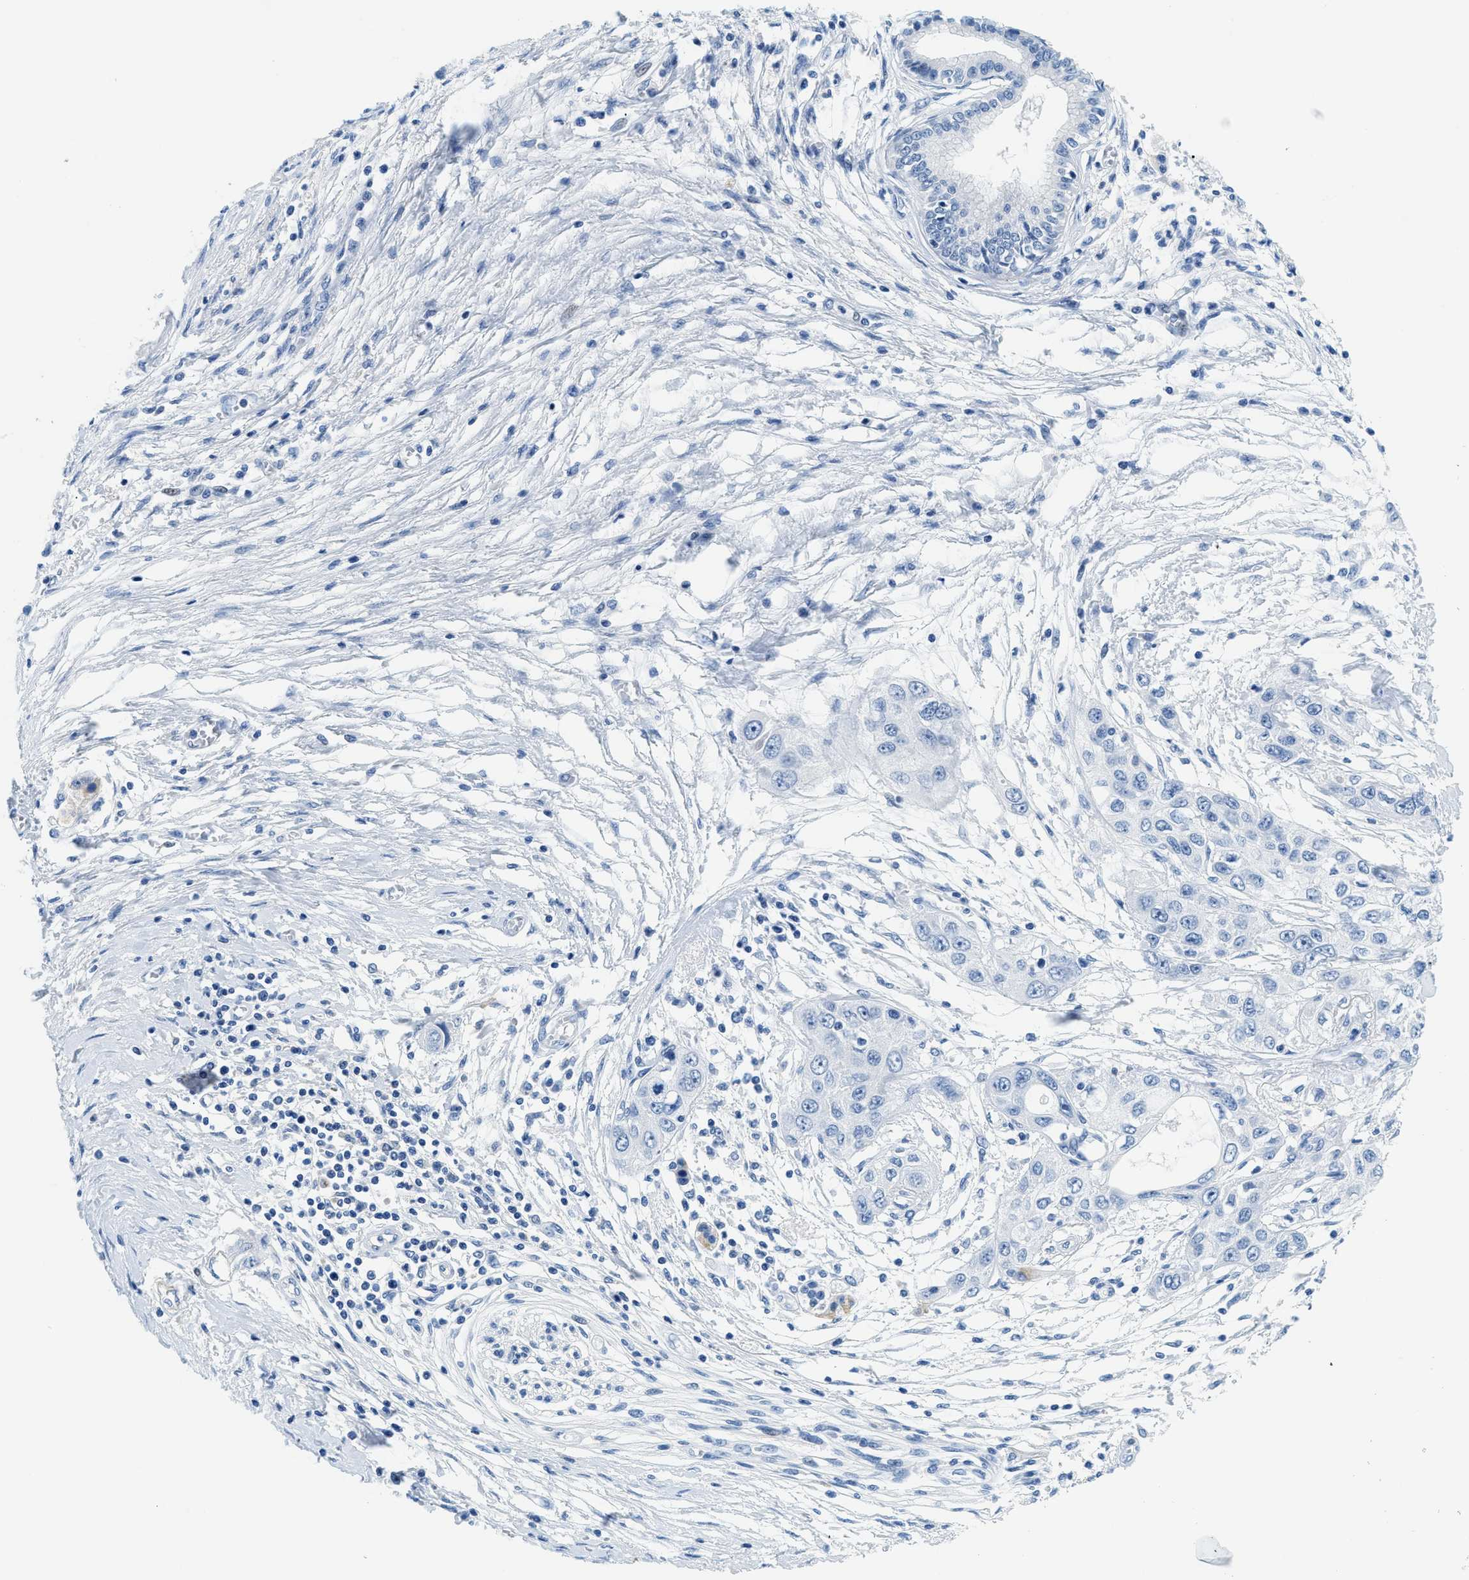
{"staining": {"intensity": "moderate", "quantity": "<25%", "location": "cytoplasmic/membranous"}, "tissue": "pancreatic cancer", "cell_type": "Tumor cells", "image_type": "cancer", "snomed": [{"axis": "morphology", "description": "Adenocarcinoma, NOS"}, {"axis": "topography", "description": "Pancreas"}], "caption": "Immunohistochemical staining of pancreatic cancer (adenocarcinoma) demonstrates moderate cytoplasmic/membranous protein expression in about <25% of tumor cells. The protein of interest is shown in brown color, while the nuclei are stained blue.", "gene": "MBL2", "patient": {"sex": "female", "age": 70}}